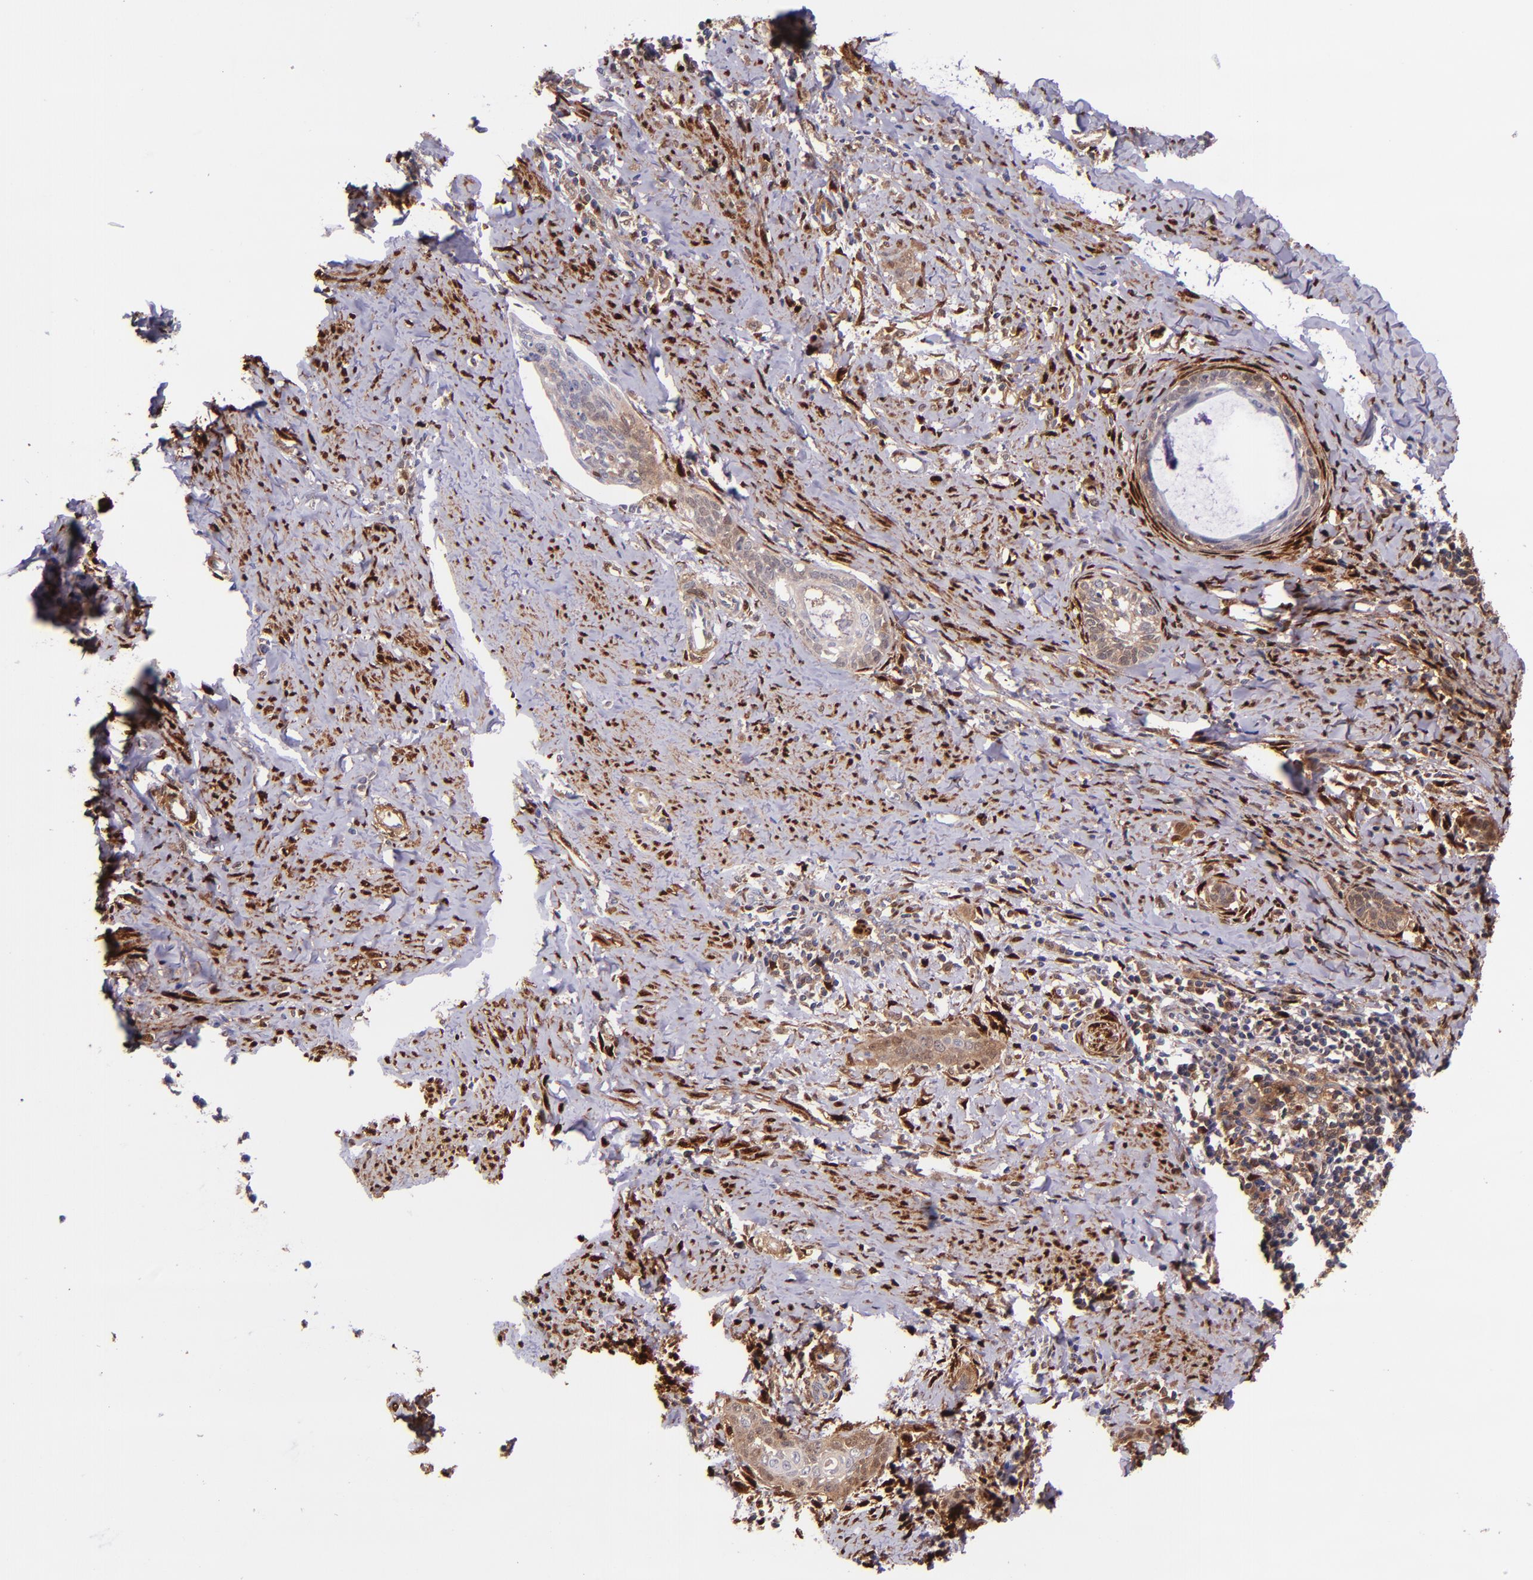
{"staining": {"intensity": "weak", "quantity": ">75%", "location": "cytoplasmic/membranous"}, "tissue": "cervical cancer", "cell_type": "Tumor cells", "image_type": "cancer", "snomed": [{"axis": "morphology", "description": "Squamous cell carcinoma, NOS"}, {"axis": "topography", "description": "Cervix"}], "caption": "A low amount of weak cytoplasmic/membranous staining is identified in approximately >75% of tumor cells in squamous cell carcinoma (cervical) tissue.", "gene": "LGALS1", "patient": {"sex": "female", "age": 33}}